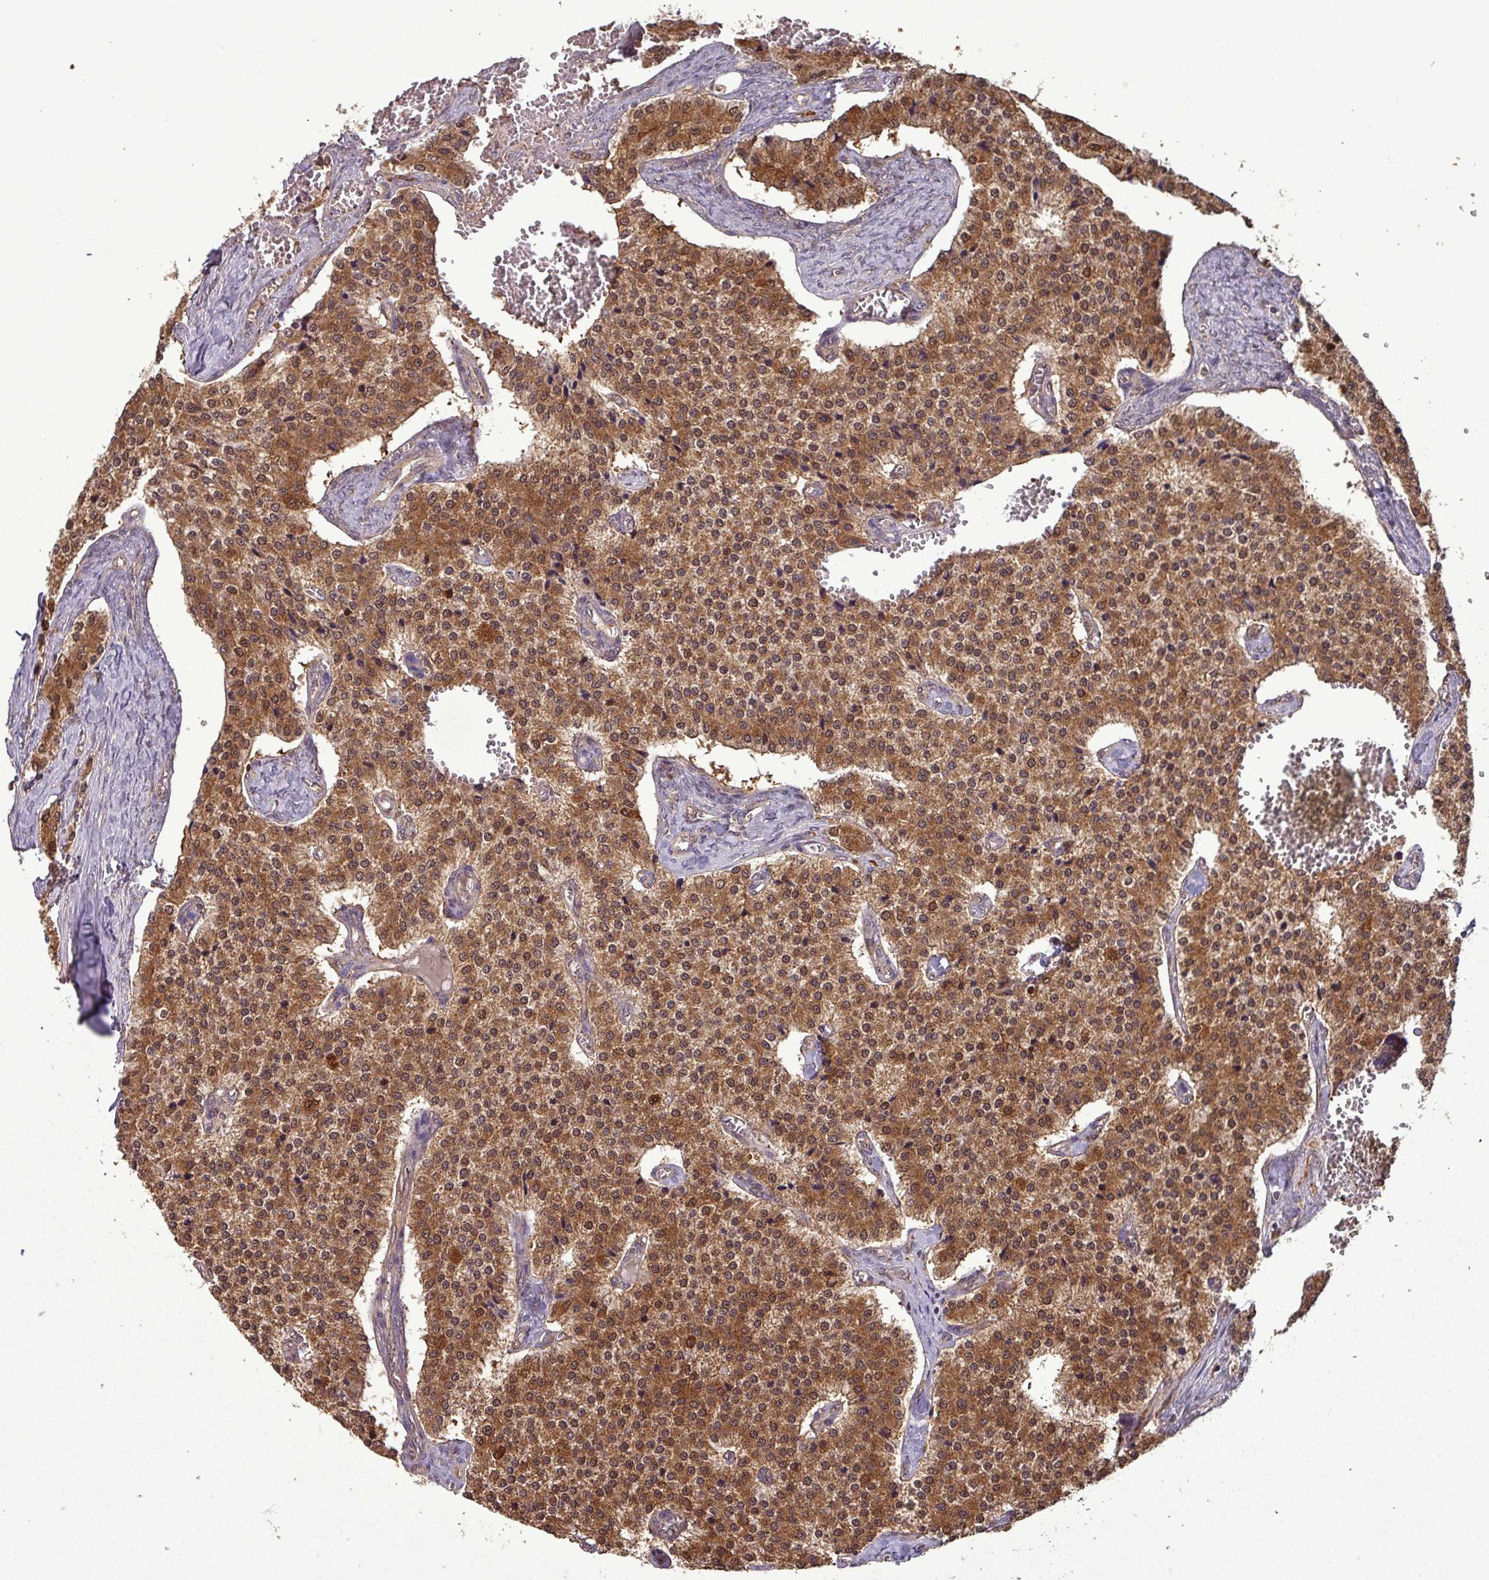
{"staining": {"intensity": "moderate", "quantity": ">75%", "location": "cytoplasmic/membranous,nuclear"}, "tissue": "carcinoid", "cell_type": "Tumor cells", "image_type": "cancer", "snomed": [{"axis": "morphology", "description": "Carcinoid, malignant, NOS"}, {"axis": "topography", "description": "Colon"}], "caption": "There is medium levels of moderate cytoplasmic/membranous and nuclear staining in tumor cells of carcinoid, as demonstrated by immunohistochemical staining (brown color).", "gene": "NT5C3A", "patient": {"sex": "female", "age": 52}}